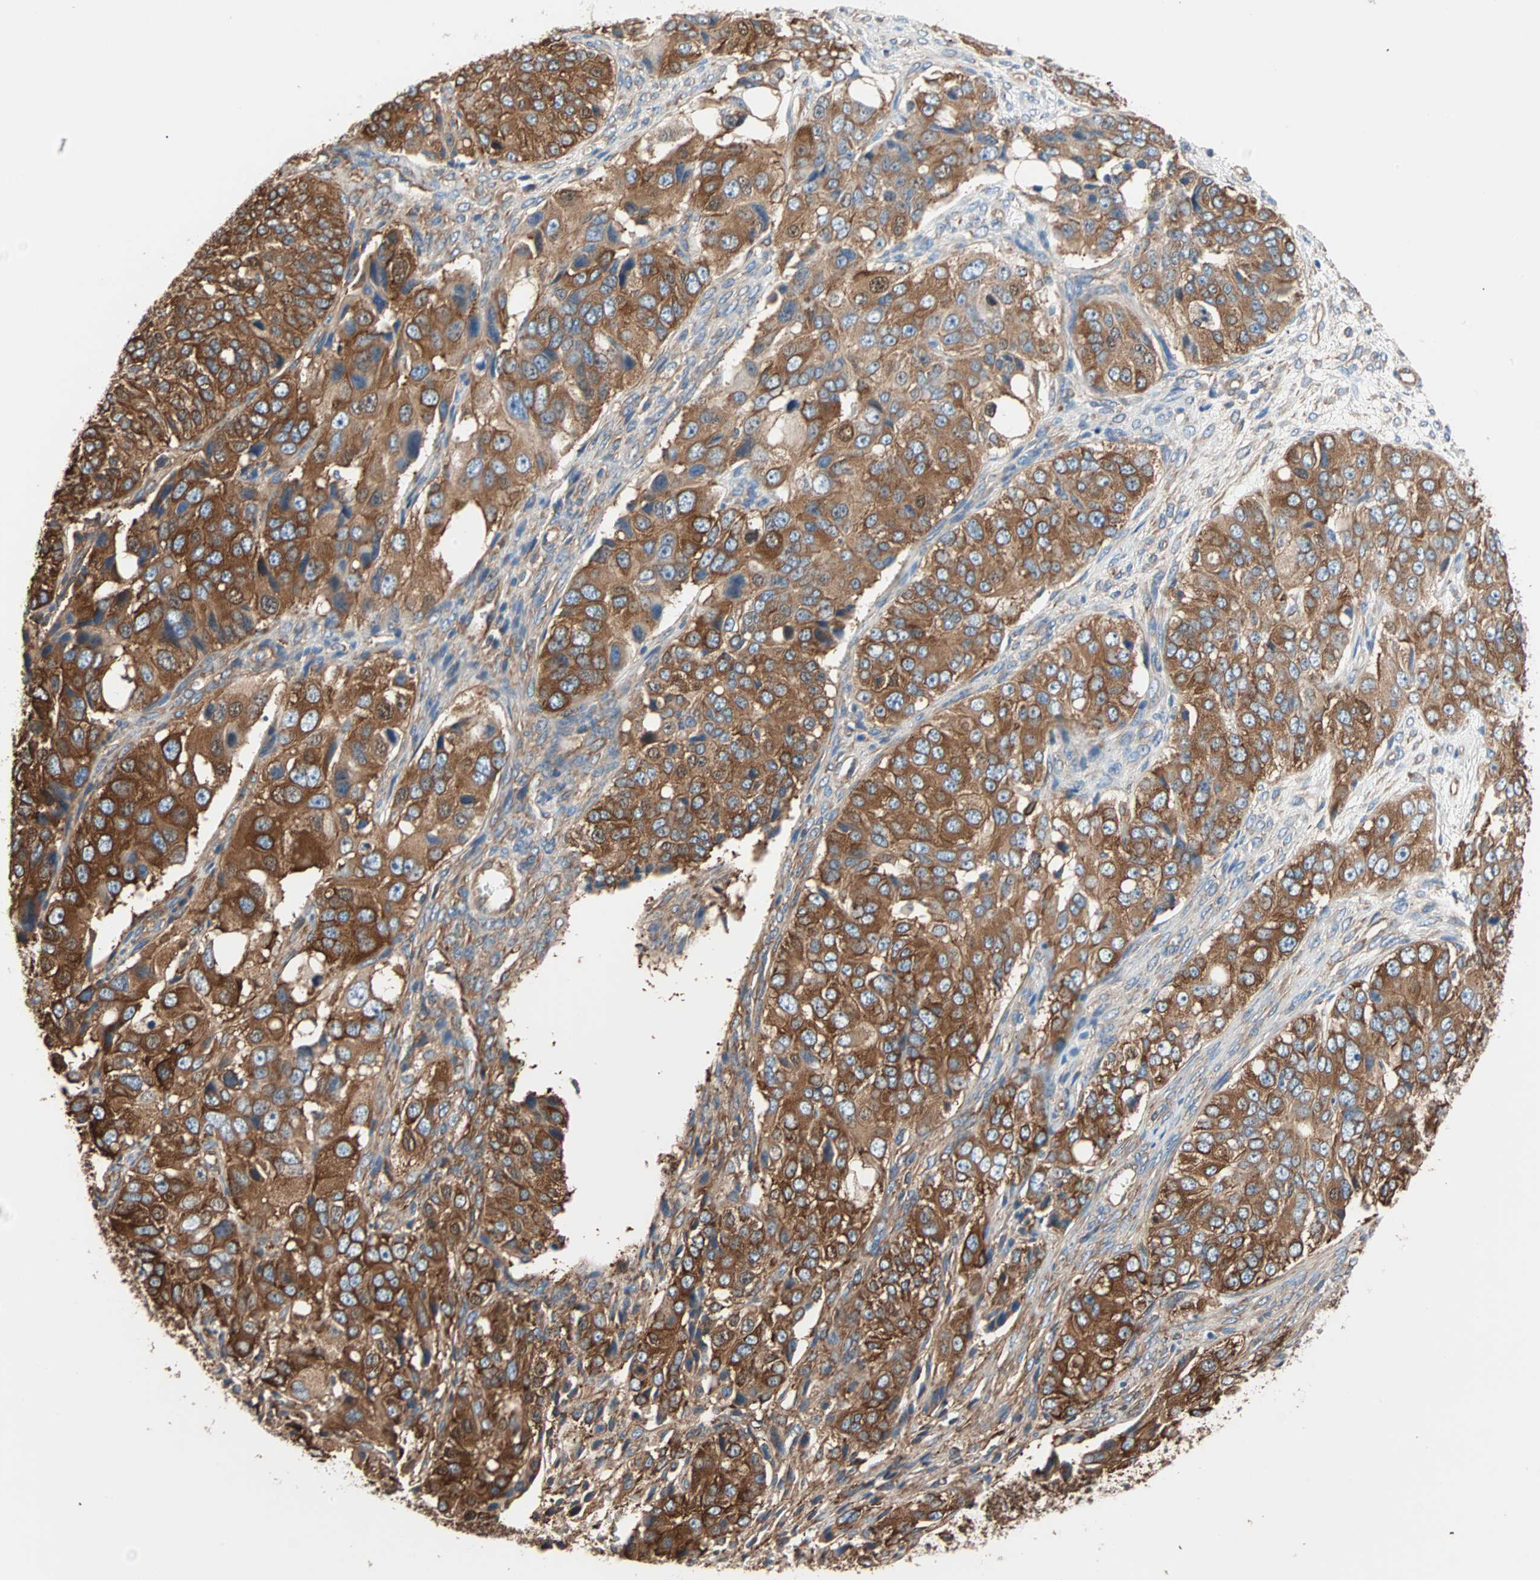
{"staining": {"intensity": "strong", "quantity": ">75%", "location": "cytoplasmic/membranous"}, "tissue": "ovarian cancer", "cell_type": "Tumor cells", "image_type": "cancer", "snomed": [{"axis": "morphology", "description": "Carcinoma, endometroid"}, {"axis": "topography", "description": "Ovary"}], "caption": "IHC of human ovarian cancer shows high levels of strong cytoplasmic/membranous staining in about >75% of tumor cells.", "gene": "EEF2", "patient": {"sex": "female", "age": 51}}